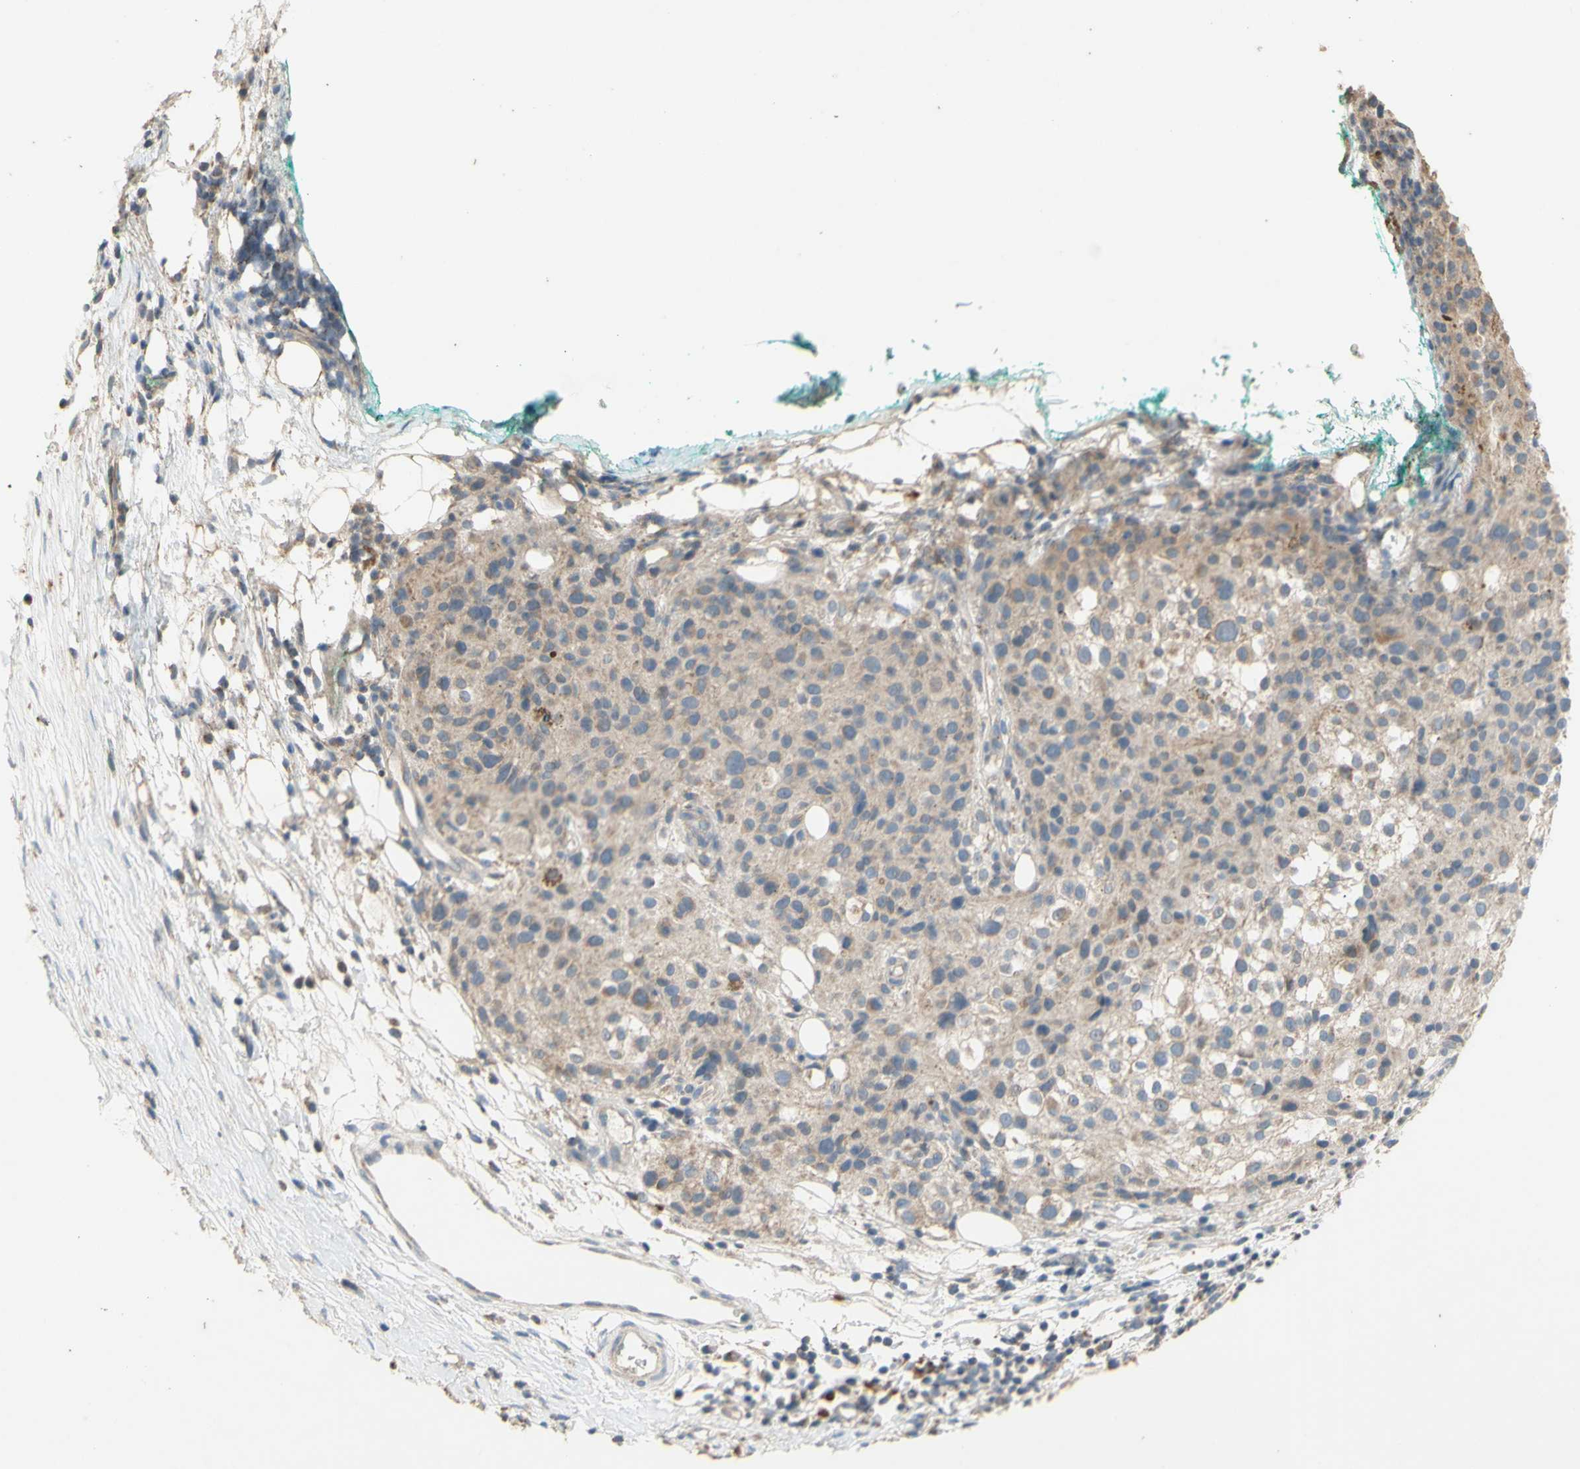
{"staining": {"intensity": "weak", "quantity": "25%-75%", "location": "cytoplasmic/membranous"}, "tissue": "melanoma", "cell_type": "Tumor cells", "image_type": "cancer", "snomed": [{"axis": "morphology", "description": "Necrosis, NOS"}, {"axis": "morphology", "description": "Malignant melanoma, NOS"}, {"axis": "topography", "description": "Skin"}], "caption": "Malignant melanoma tissue shows weak cytoplasmic/membranous expression in approximately 25%-75% of tumor cells, visualized by immunohistochemistry. (Stains: DAB (3,3'-diaminobenzidine) in brown, nuclei in blue, Microscopy: brightfield microscopy at high magnification).", "gene": "PTGIS", "patient": {"sex": "female", "age": 87}}